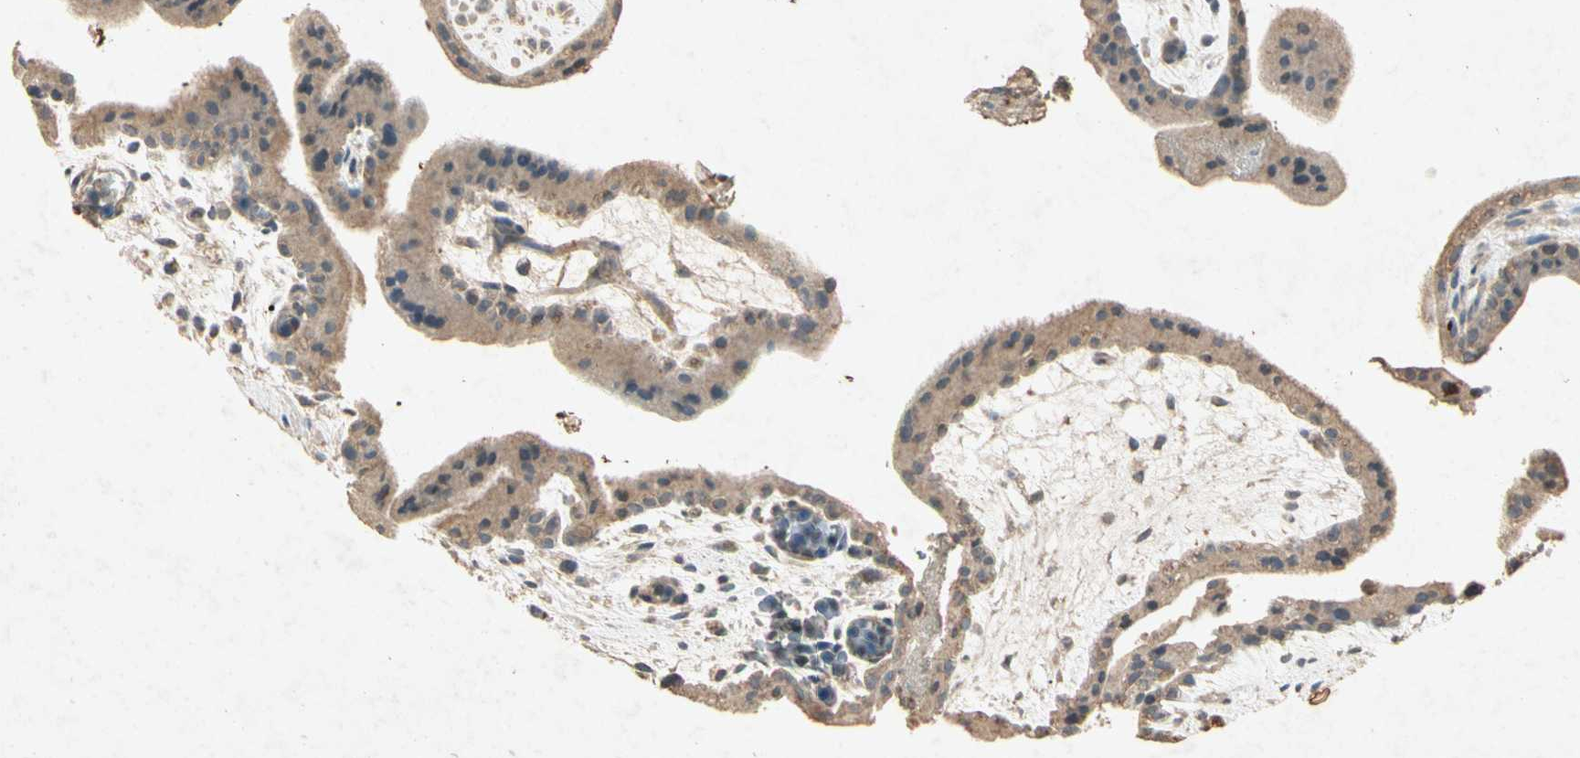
{"staining": {"intensity": "moderate", "quantity": ">75%", "location": "cytoplasmic/membranous"}, "tissue": "placenta", "cell_type": "Trophoblastic cells", "image_type": "normal", "snomed": [{"axis": "morphology", "description": "Normal tissue, NOS"}, {"axis": "topography", "description": "Placenta"}], "caption": "Placenta stained with immunohistochemistry exhibits moderate cytoplasmic/membranous expression in about >75% of trophoblastic cells.", "gene": "MSRB1", "patient": {"sex": "female", "age": 35}}